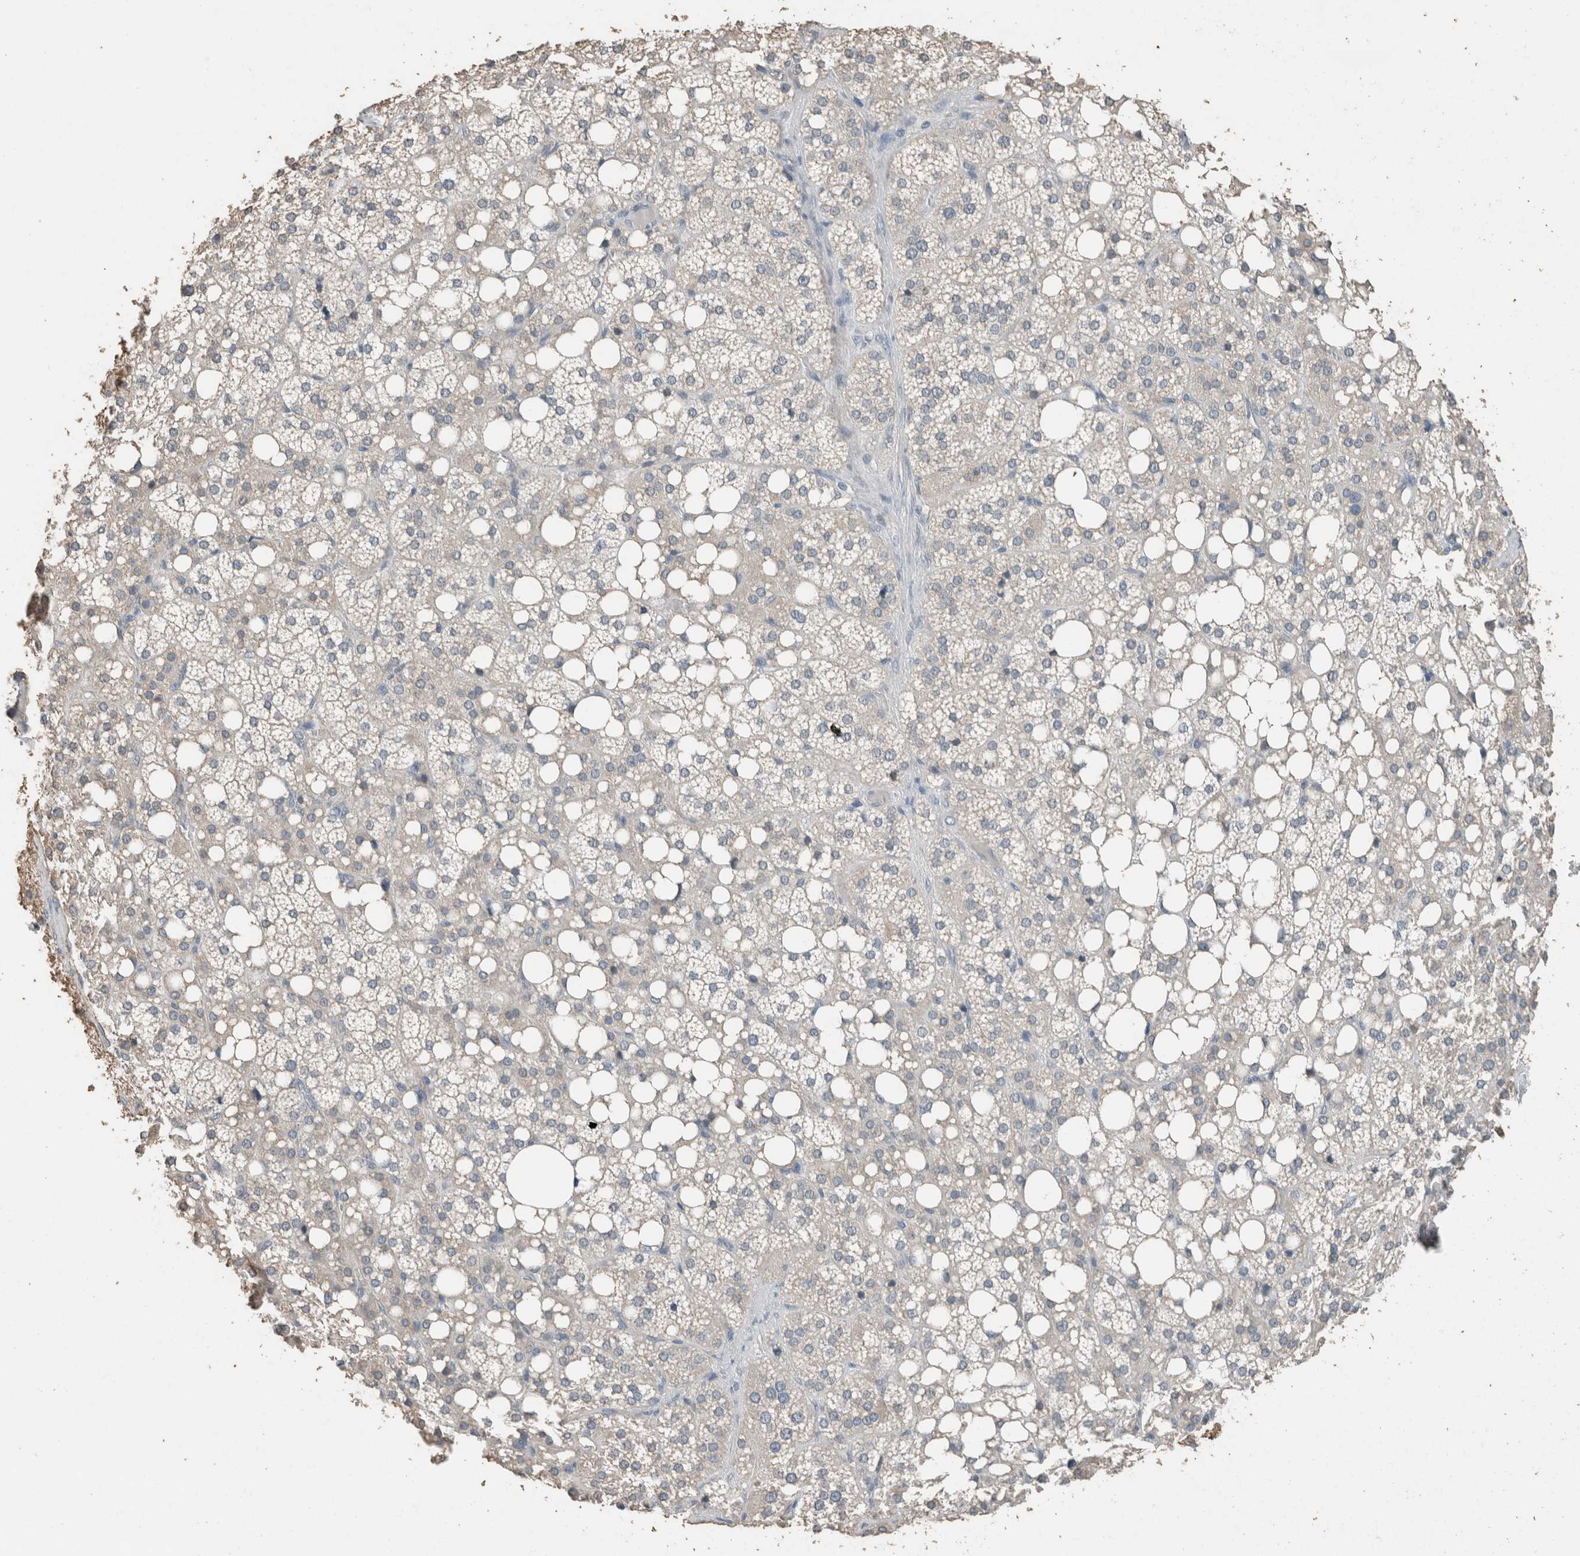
{"staining": {"intensity": "moderate", "quantity": "25%-75%", "location": "cytoplasmic/membranous"}, "tissue": "adrenal gland", "cell_type": "Glandular cells", "image_type": "normal", "snomed": [{"axis": "morphology", "description": "Normal tissue, NOS"}, {"axis": "topography", "description": "Adrenal gland"}], "caption": "Adrenal gland was stained to show a protein in brown. There is medium levels of moderate cytoplasmic/membranous positivity in approximately 25%-75% of glandular cells. (IHC, brightfield microscopy, high magnification).", "gene": "ACVR2B", "patient": {"sex": "female", "age": 59}}